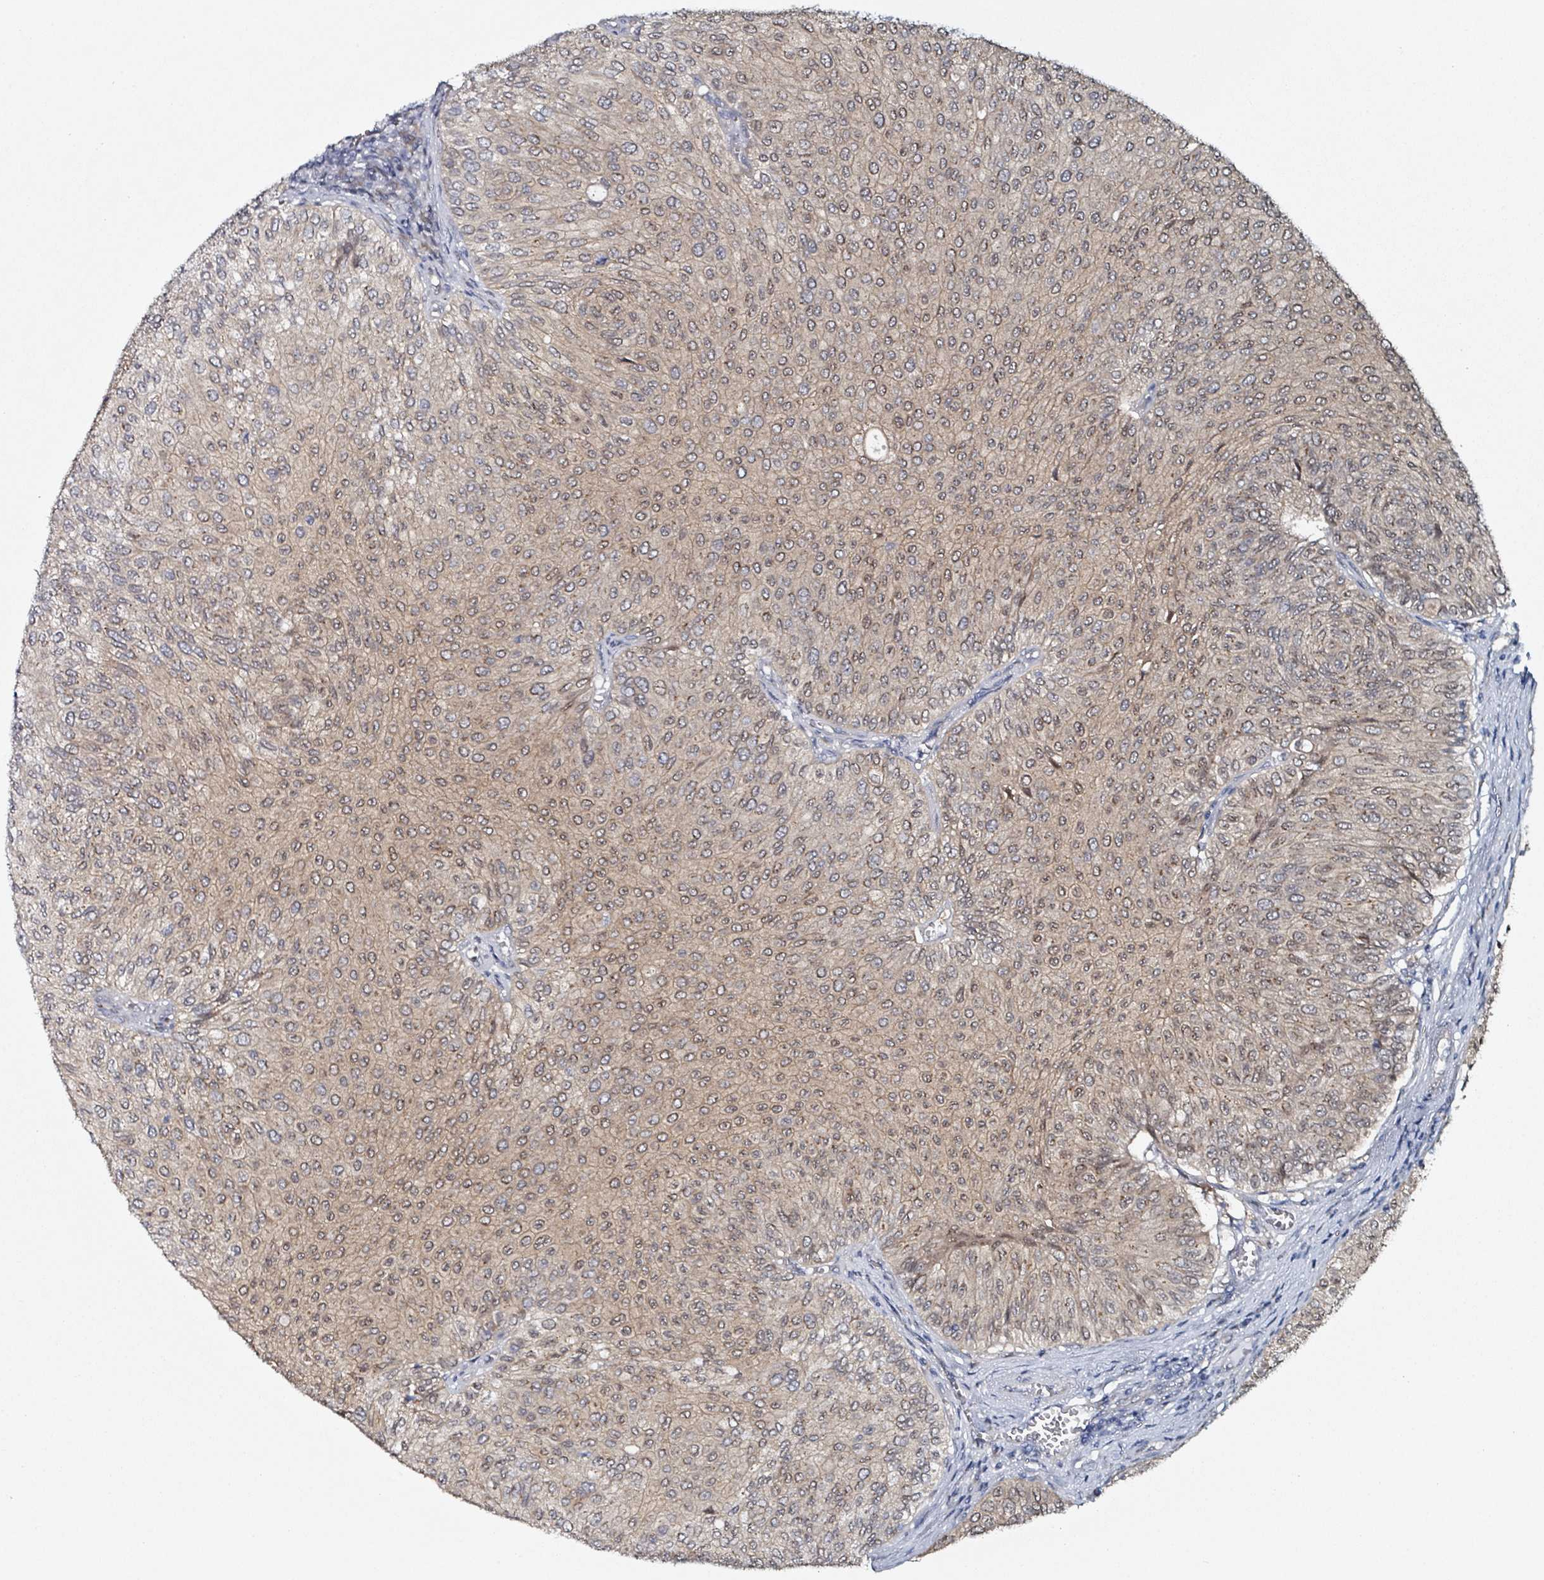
{"staining": {"intensity": "weak", "quantity": ">75%", "location": "cytoplasmic/membranous,nuclear"}, "tissue": "urothelial cancer", "cell_type": "Tumor cells", "image_type": "cancer", "snomed": [{"axis": "morphology", "description": "Urothelial carcinoma, NOS"}, {"axis": "topography", "description": "Urinary bladder"}], "caption": "Protein expression analysis of human transitional cell carcinoma reveals weak cytoplasmic/membranous and nuclear positivity in approximately >75% of tumor cells.", "gene": "B3GAT3", "patient": {"sex": "male", "age": 59}}